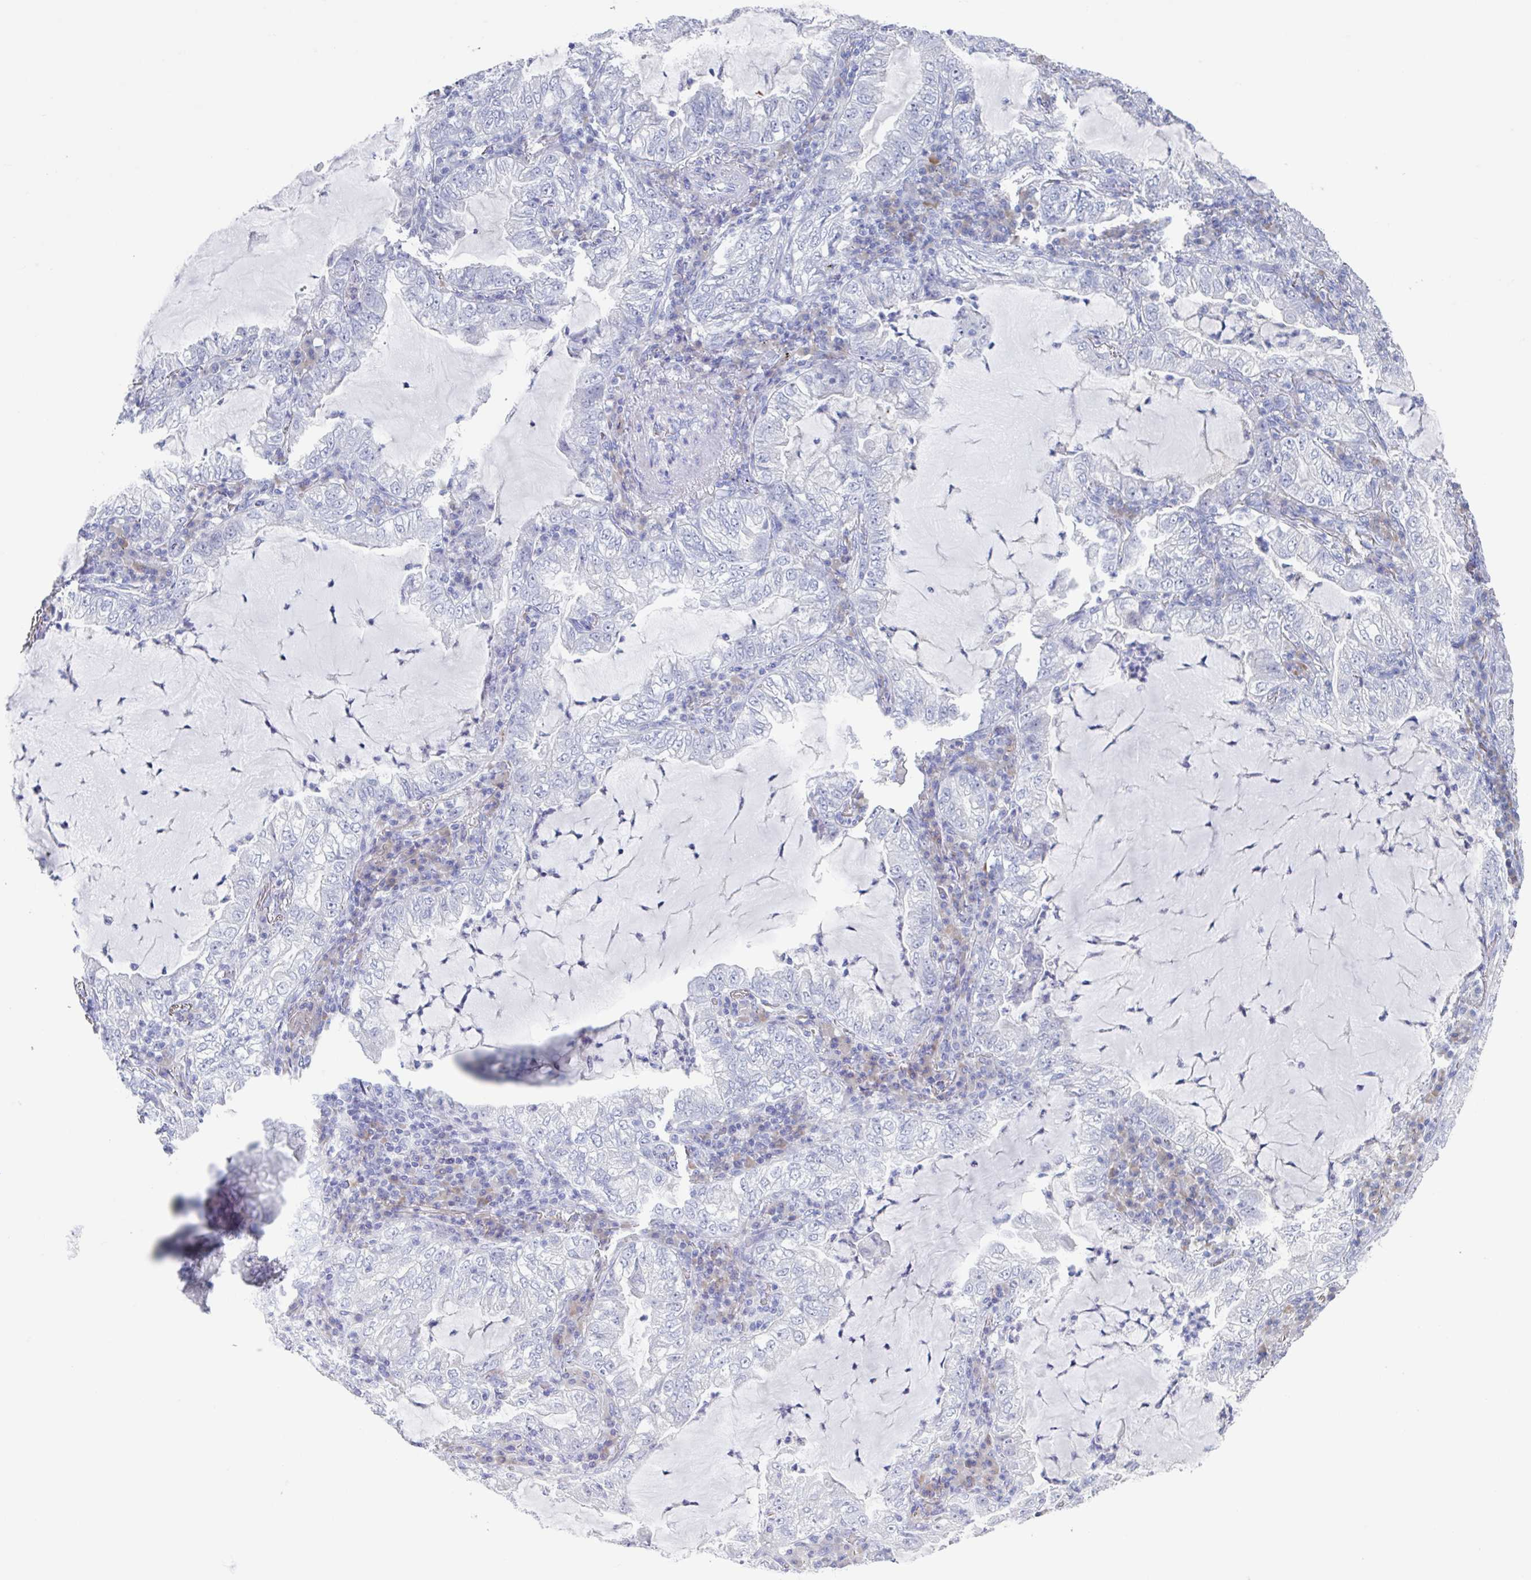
{"staining": {"intensity": "negative", "quantity": "none", "location": "none"}, "tissue": "lung cancer", "cell_type": "Tumor cells", "image_type": "cancer", "snomed": [{"axis": "morphology", "description": "Adenocarcinoma, NOS"}, {"axis": "topography", "description": "Lung"}], "caption": "Tumor cells are negative for protein expression in human lung cancer (adenocarcinoma).", "gene": "NOXRED1", "patient": {"sex": "female", "age": 73}}